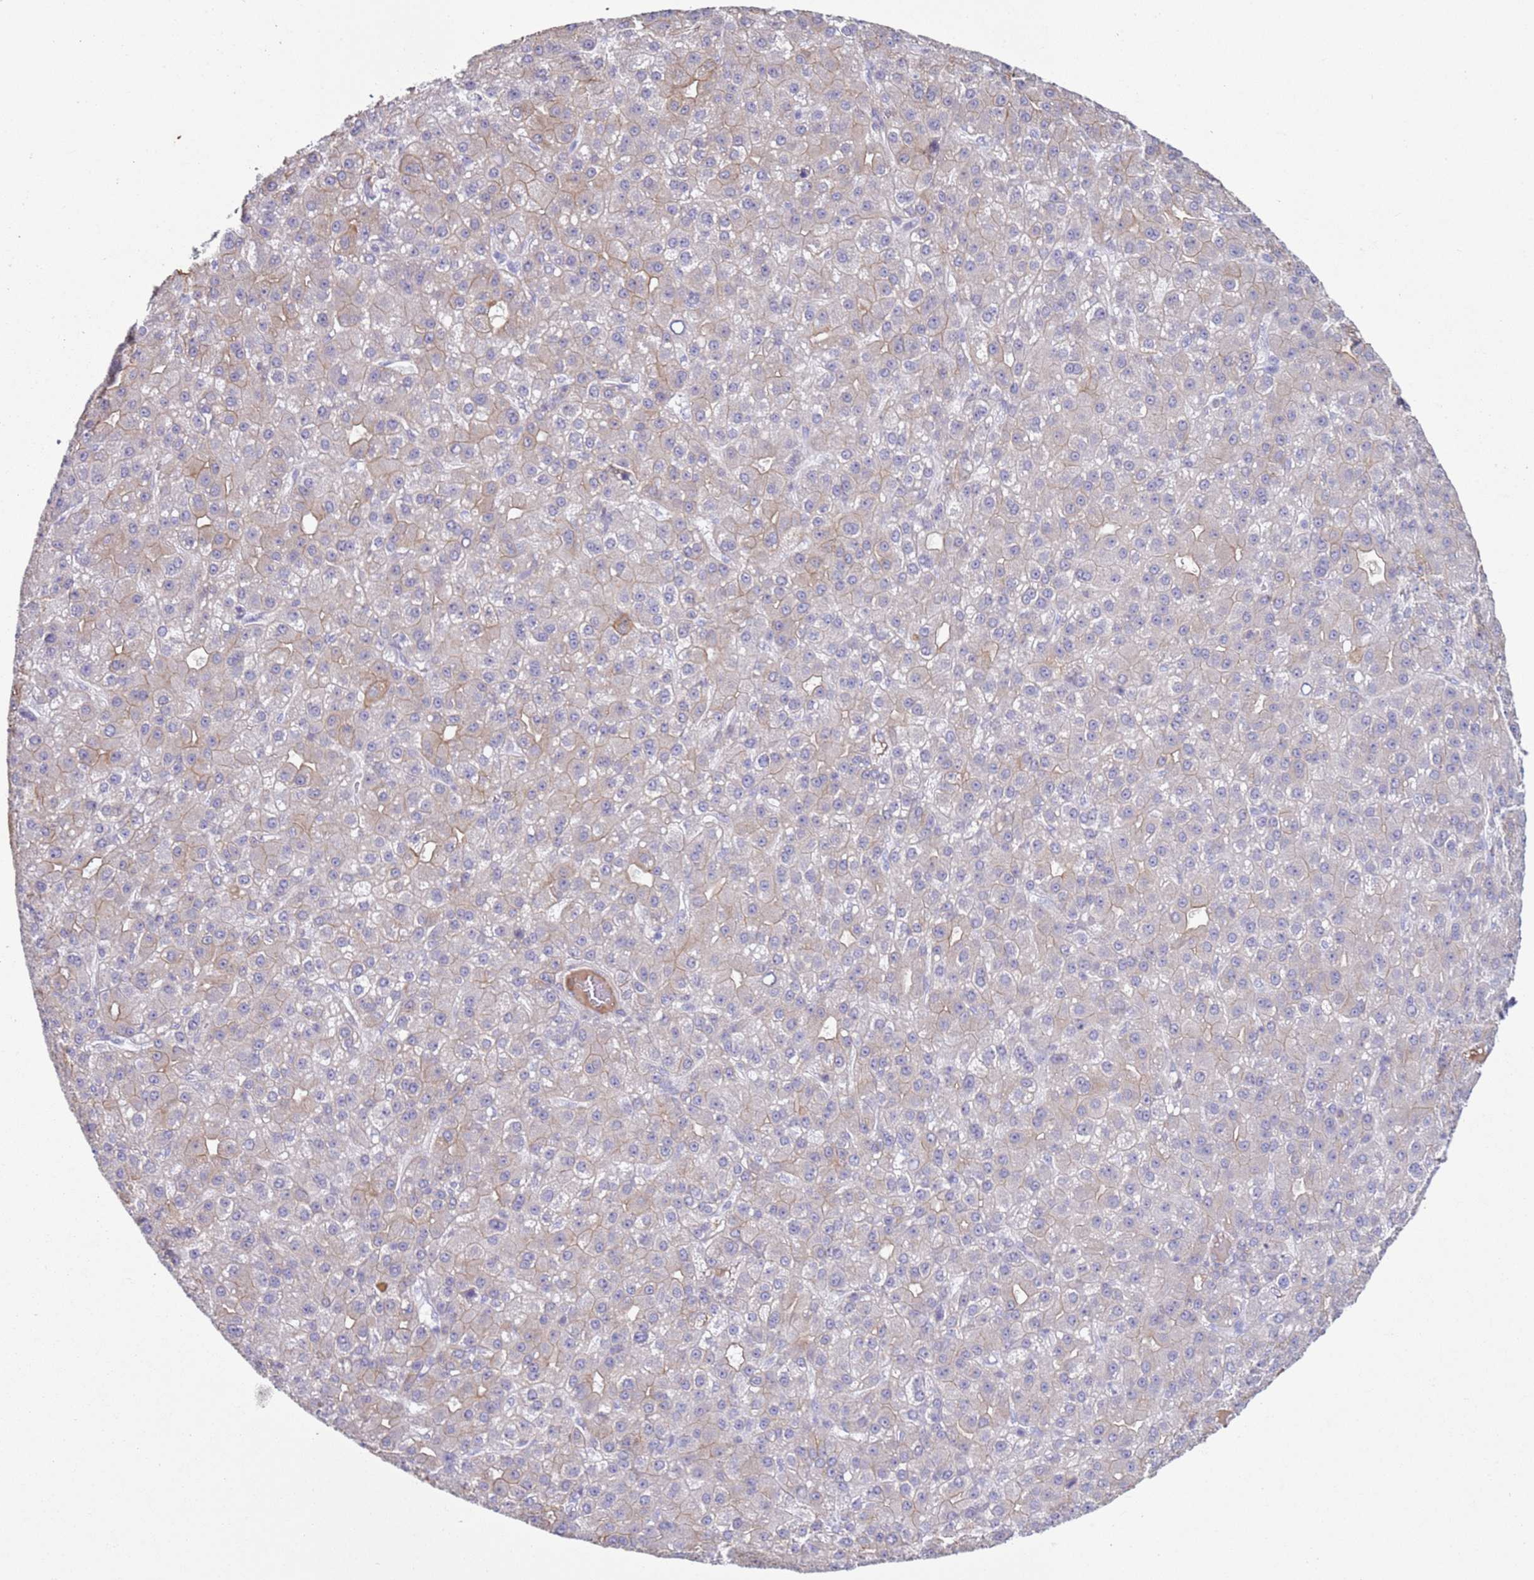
{"staining": {"intensity": "negative", "quantity": "none", "location": "none"}, "tissue": "liver cancer", "cell_type": "Tumor cells", "image_type": "cancer", "snomed": [{"axis": "morphology", "description": "Carcinoma, Hepatocellular, NOS"}, {"axis": "topography", "description": "Liver"}], "caption": "This is an IHC image of liver hepatocellular carcinoma. There is no staining in tumor cells.", "gene": "NPAP1", "patient": {"sex": "male", "age": 67}}